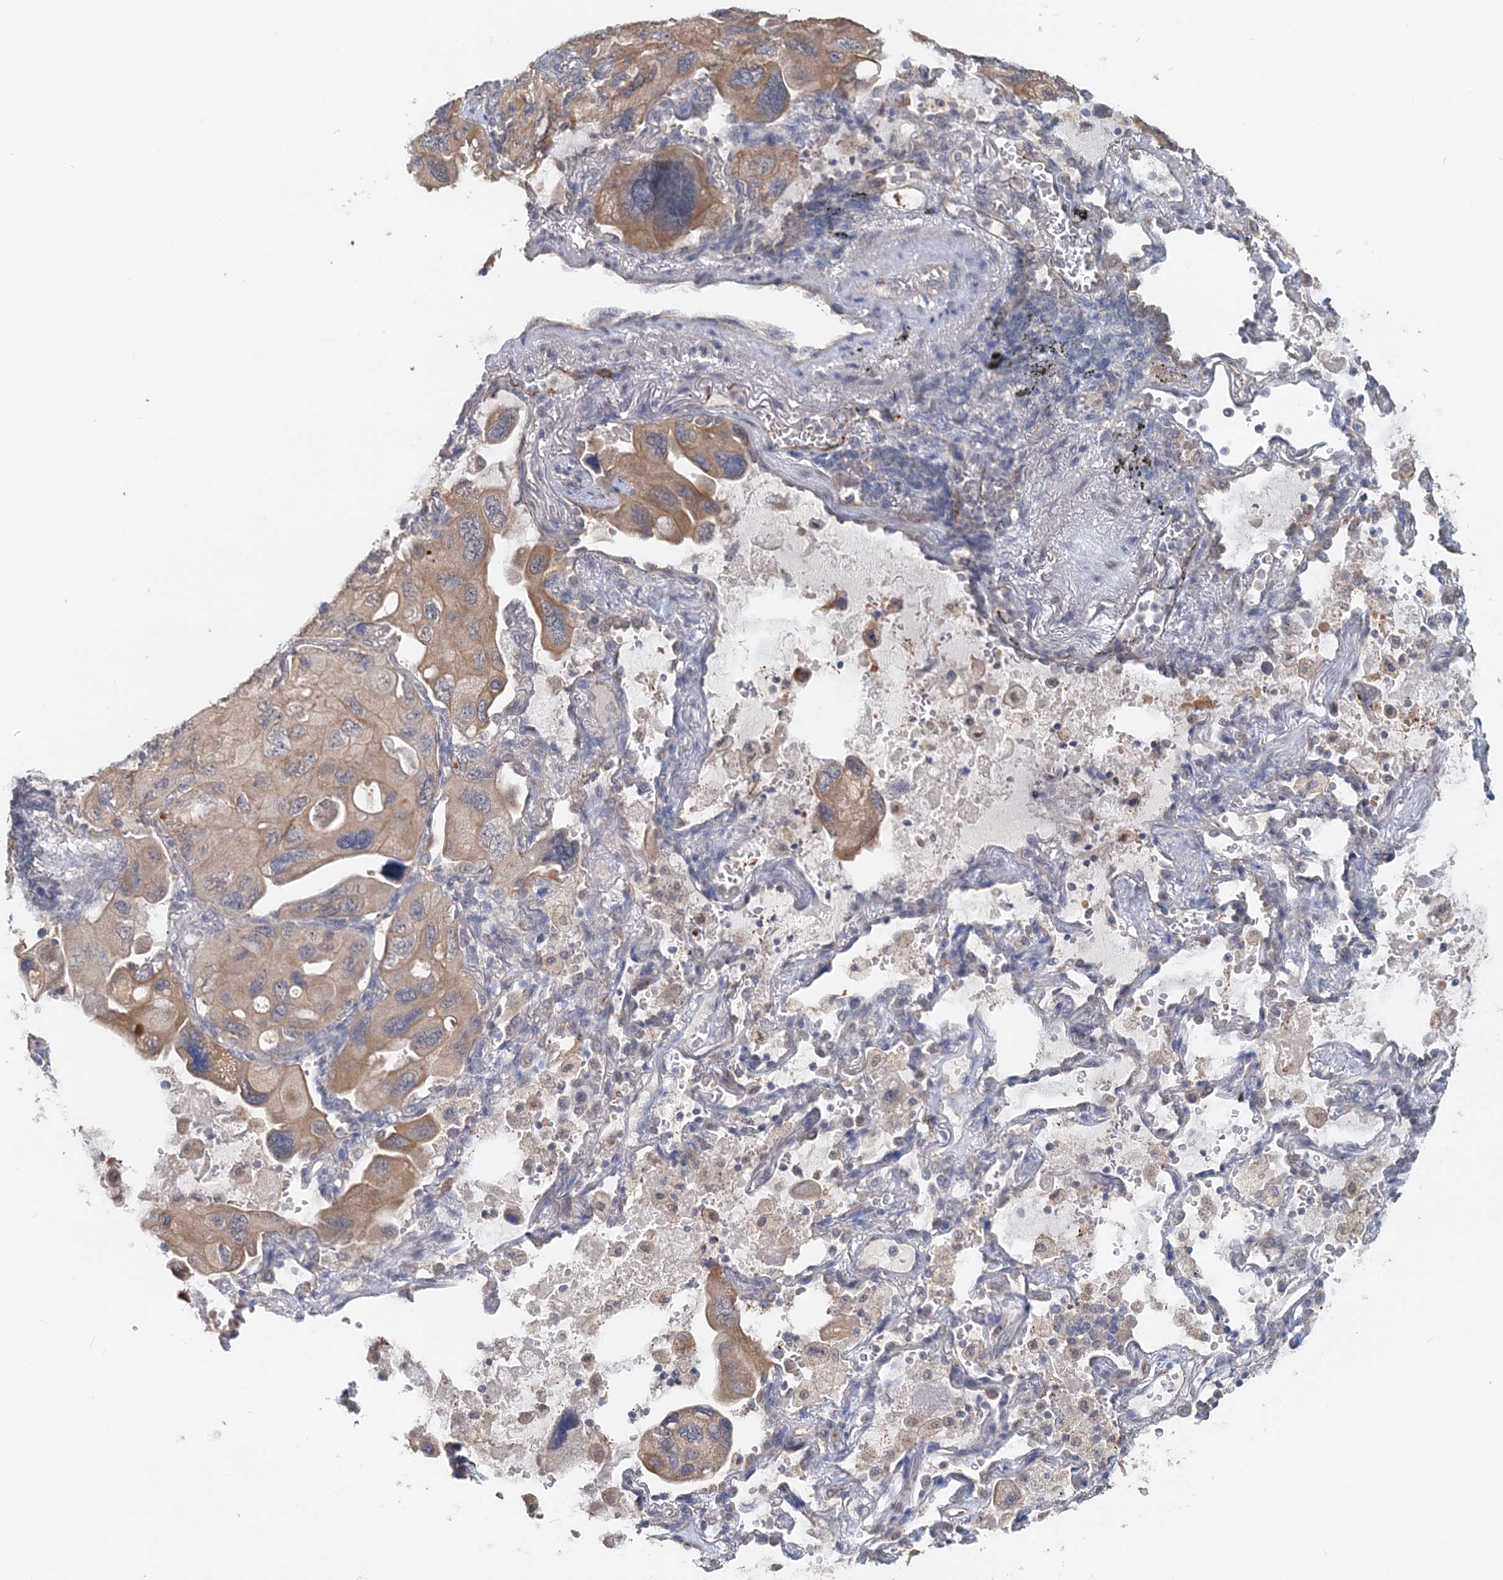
{"staining": {"intensity": "weak", "quantity": ">75%", "location": "cytoplasmic/membranous"}, "tissue": "lung cancer", "cell_type": "Tumor cells", "image_type": "cancer", "snomed": [{"axis": "morphology", "description": "Squamous cell carcinoma, NOS"}, {"axis": "topography", "description": "Lung"}], "caption": "Immunohistochemistry (IHC) image of human lung cancer (squamous cell carcinoma) stained for a protein (brown), which shows low levels of weak cytoplasmic/membranous positivity in approximately >75% of tumor cells.", "gene": "FBXO38", "patient": {"sex": "female", "age": 73}}